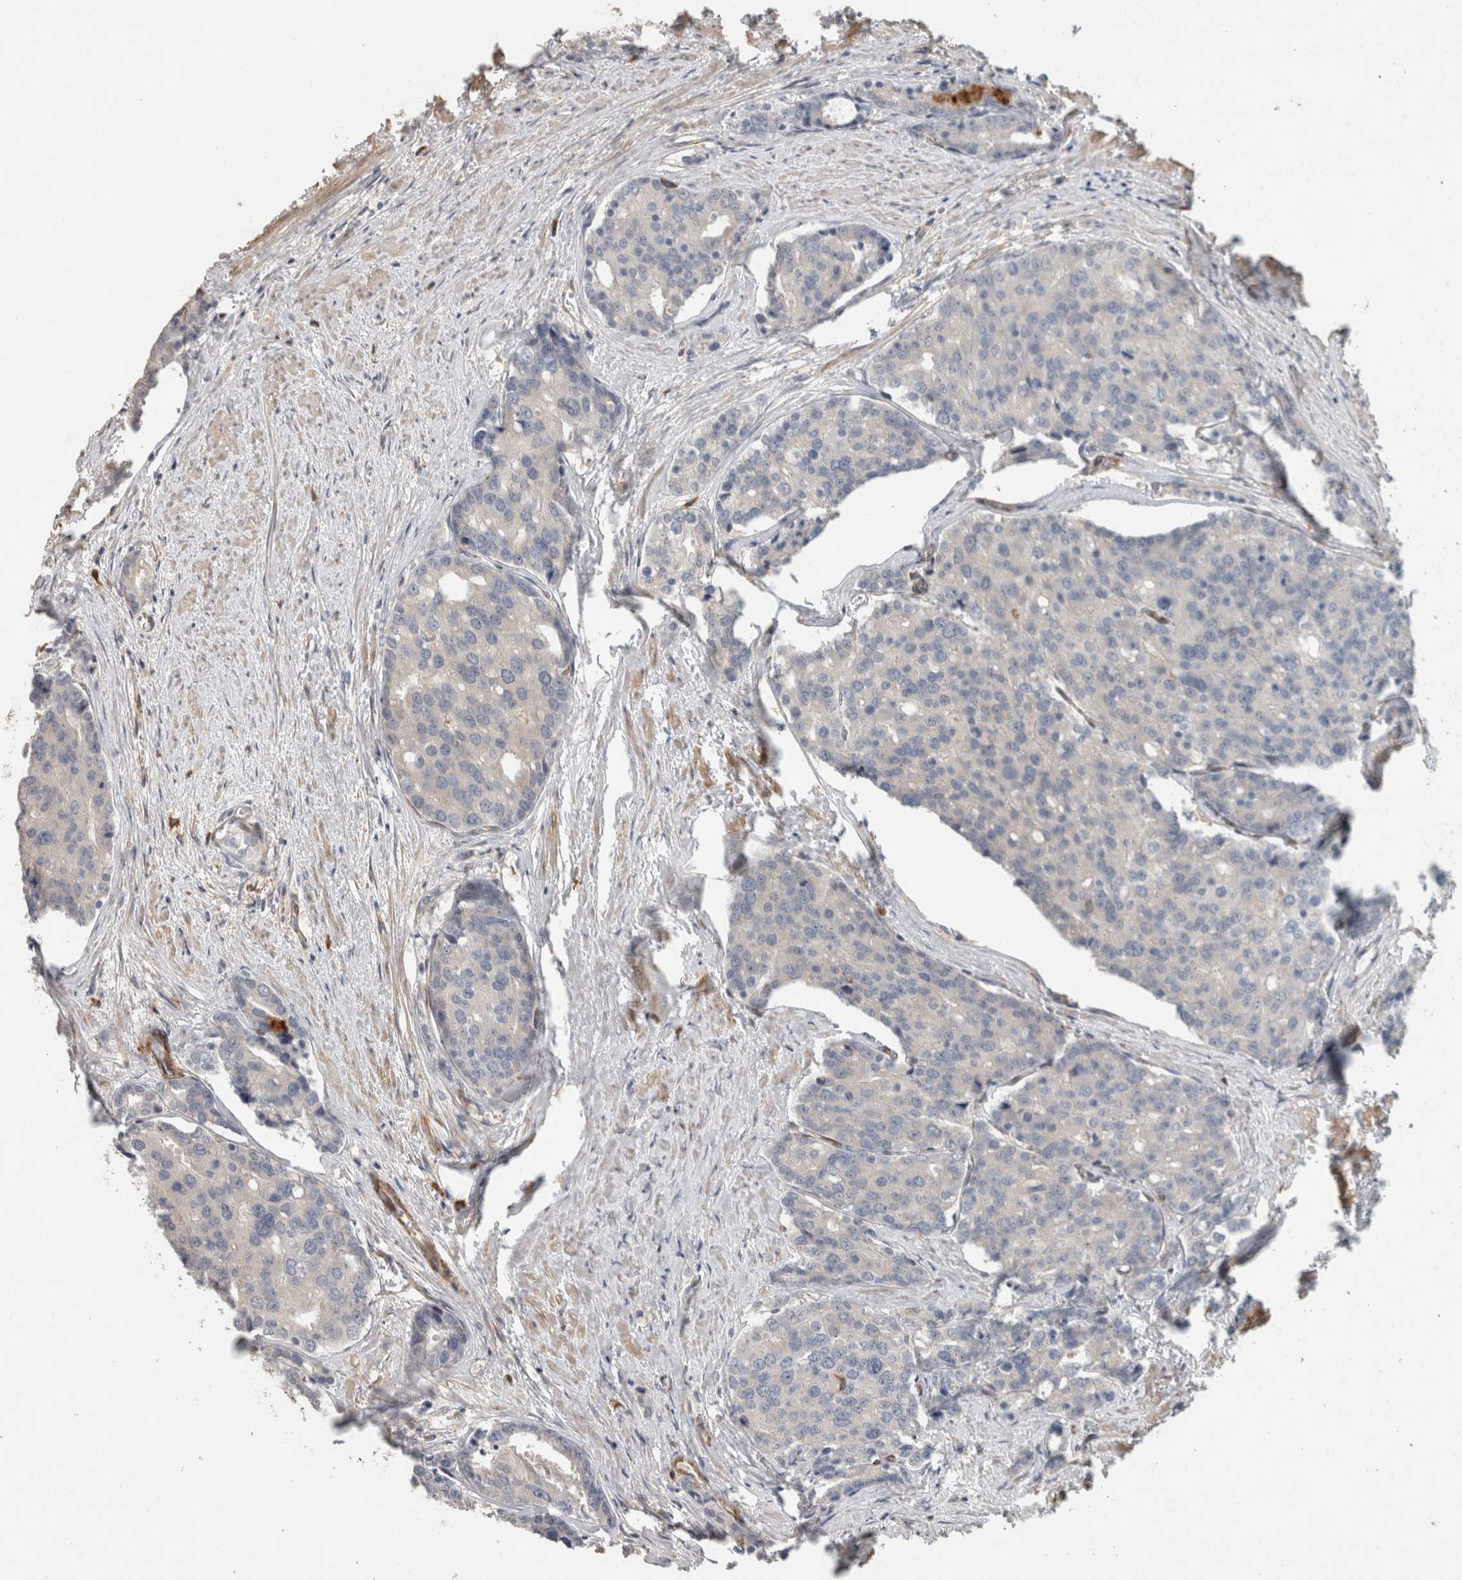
{"staining": {"intensity": "negative", "quantity": "none", "location": "none"}, "tissue": "prostate cancer", "cell_type": "Tumor cells", "image_type": "cancer", "snomed": [{"axis": "morphology", "description": "Adenocarcinoma, High grade"}, {"axis": "topography", "description": "Prostate"}], "caption": "High magnification brightfield microscopy of prostate cancer (high-grade adenocarcinoma) stained with DAB (3,3'-diaminobenzidine) (brown) and counterstained with hematoxylin (blue): tumor cells show no significant staining.", "gene": "SIPA1L2", "patient": {"sex": "male", "age": 50}}